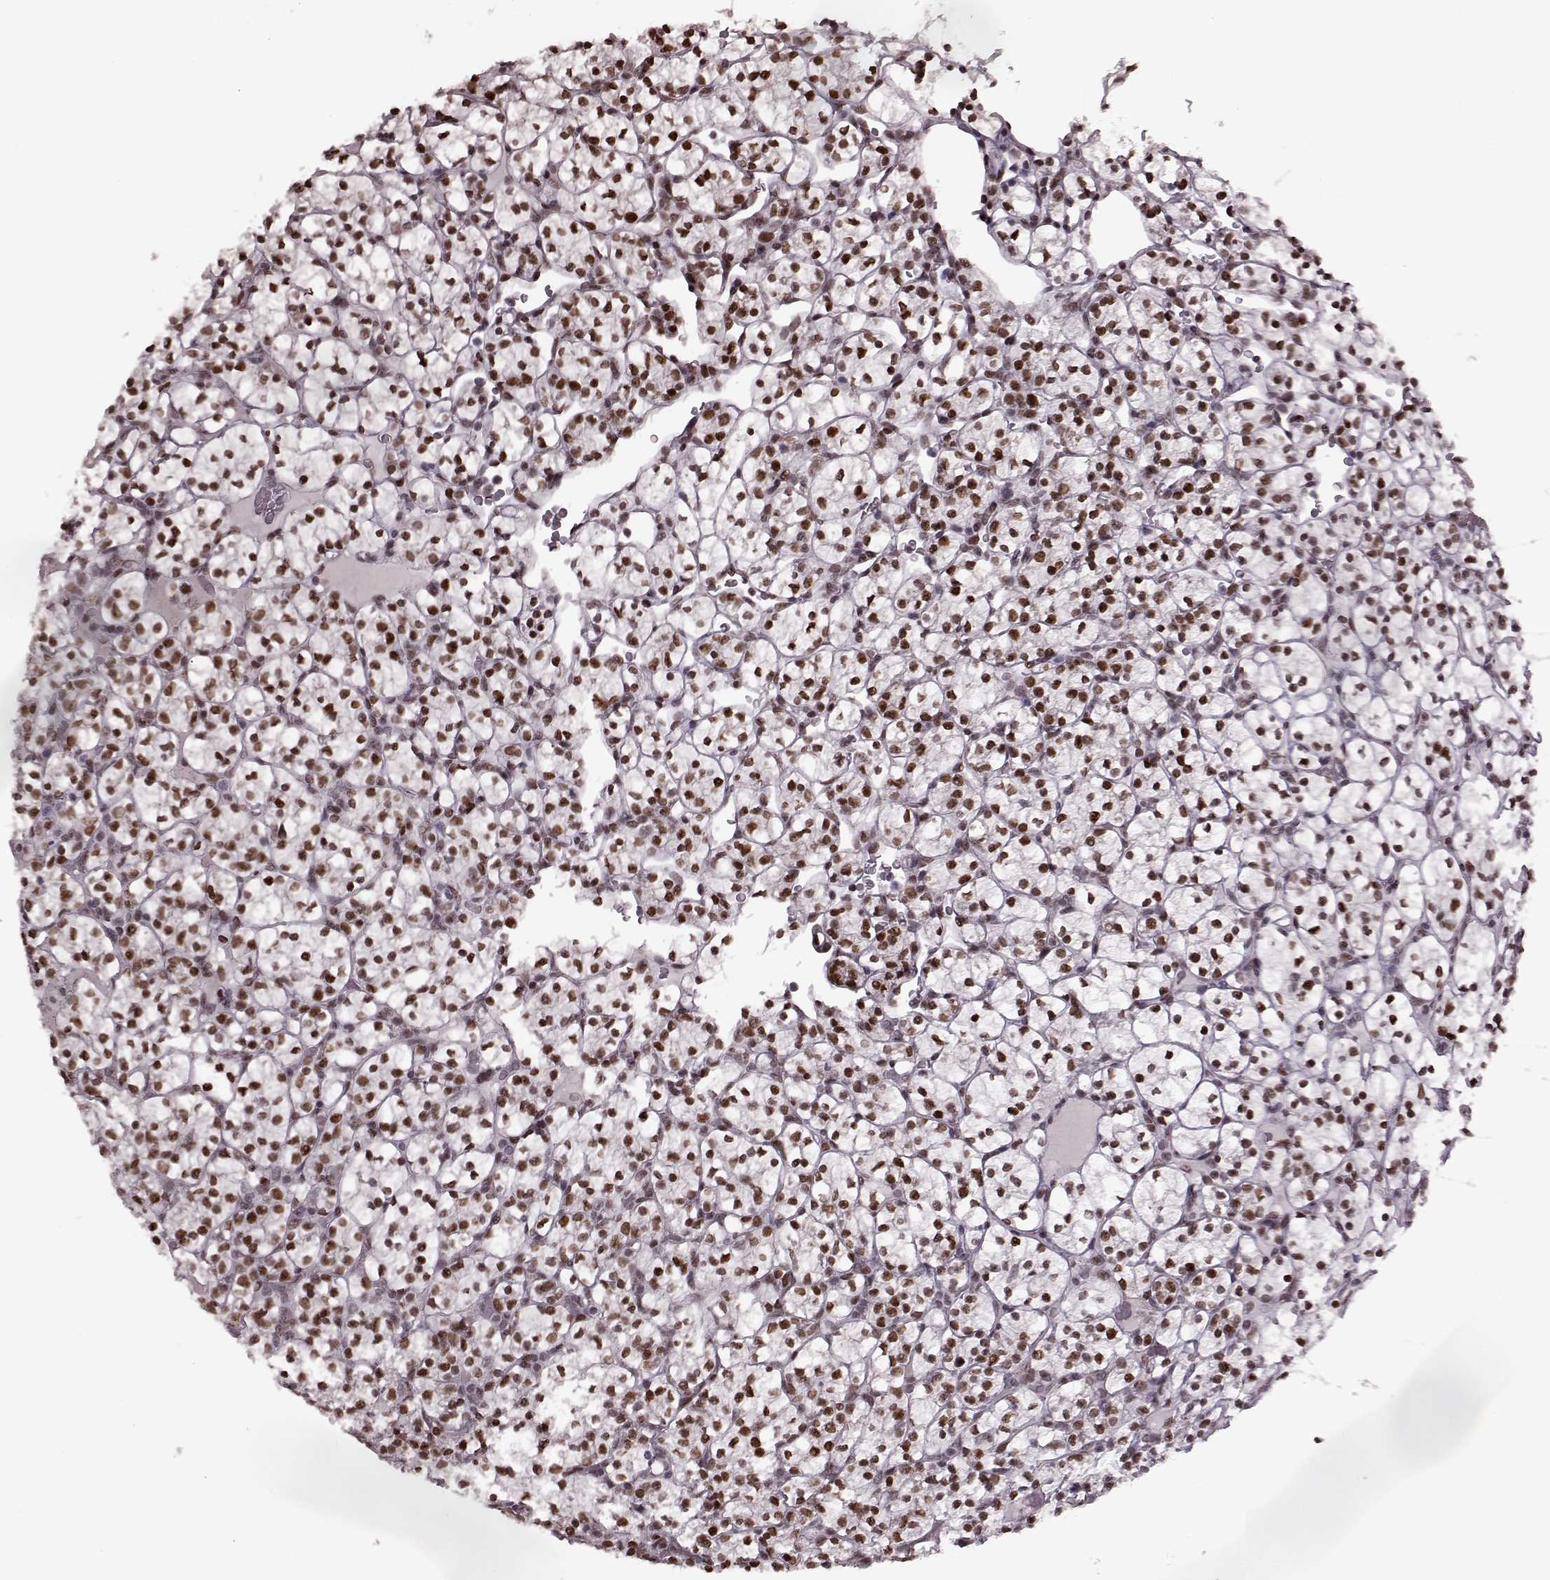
{"staining": {"intensity": "strong", "quantity": ">75%", "location": "nuclear"}, "tissue": "renal cancer", "cell_type": "Tumor cells", "image_type": "cancer", "snomed": [{"axis": "morphology", "description": "Adenocarcinoma, NOS"}, {"axis": "topography", "description": "Kidney"}], "caption": "Protein expression analysis of renal cancer displays strong nuclear staining in approximately >75% of tumor cells.", "gene": "NR2C1", "patient": {"sex": "female", "age": 89}}